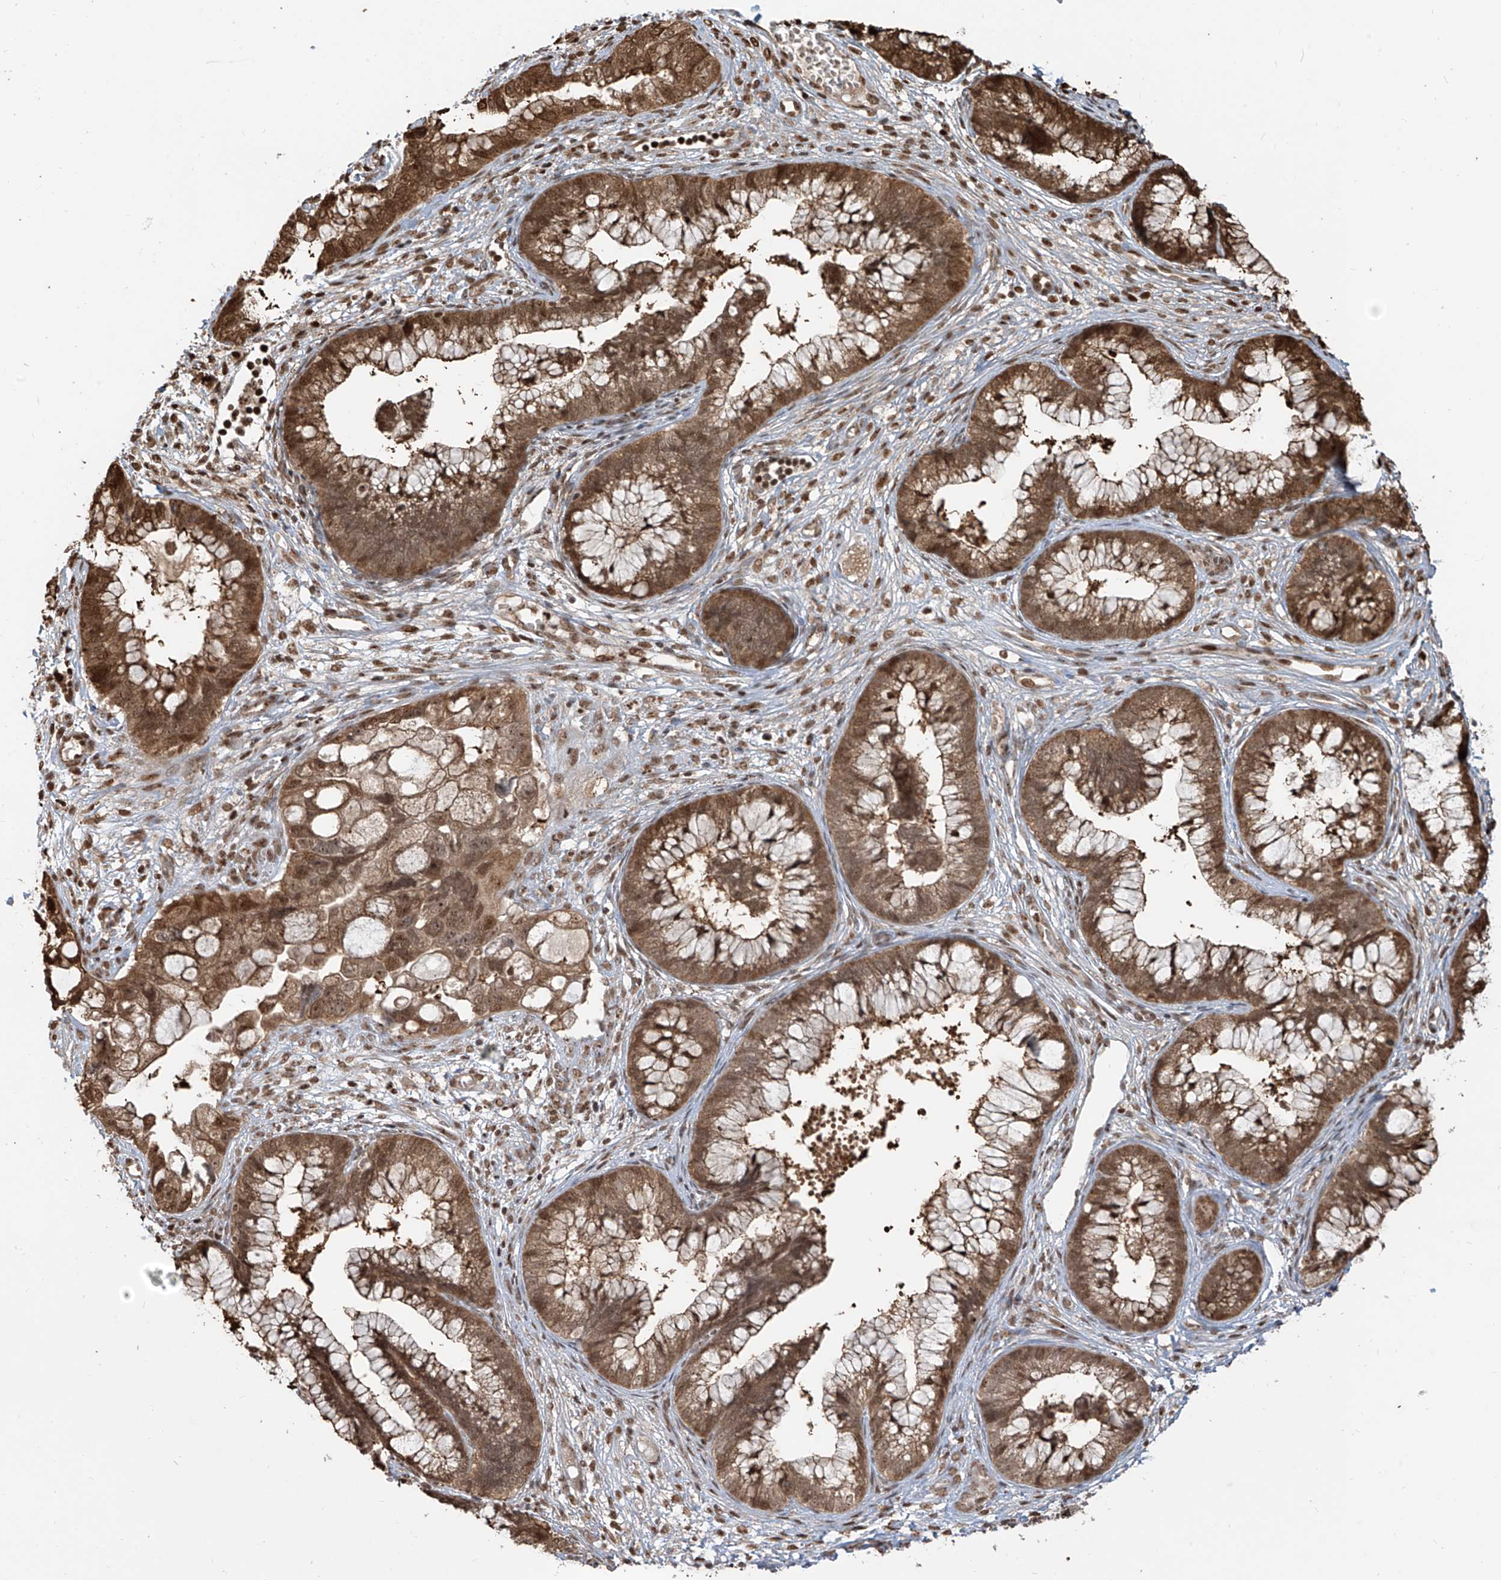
{"staining": {"intensity": "moderate", "quantity": ">75%", "location": "cytoplasmic/membranous,nuclear"}, "tissue": "cervical cancer", "cell_type": "Tumor cells", "image_type": "cancer", "snomed": [{"axis": "morphology", "description": "Adenocarcinoma, NOS"}, {"axis": "topography", "description": "Cervix"}], "caption": "Cervical adenocarcinoma stained for a protein (brown) displays moderate cytoplasmic/membranous and nuclear positive expression in about >75% of tumor cells.", "gene": "VMP1", "patient": {"sex": "female", "age": 44}}